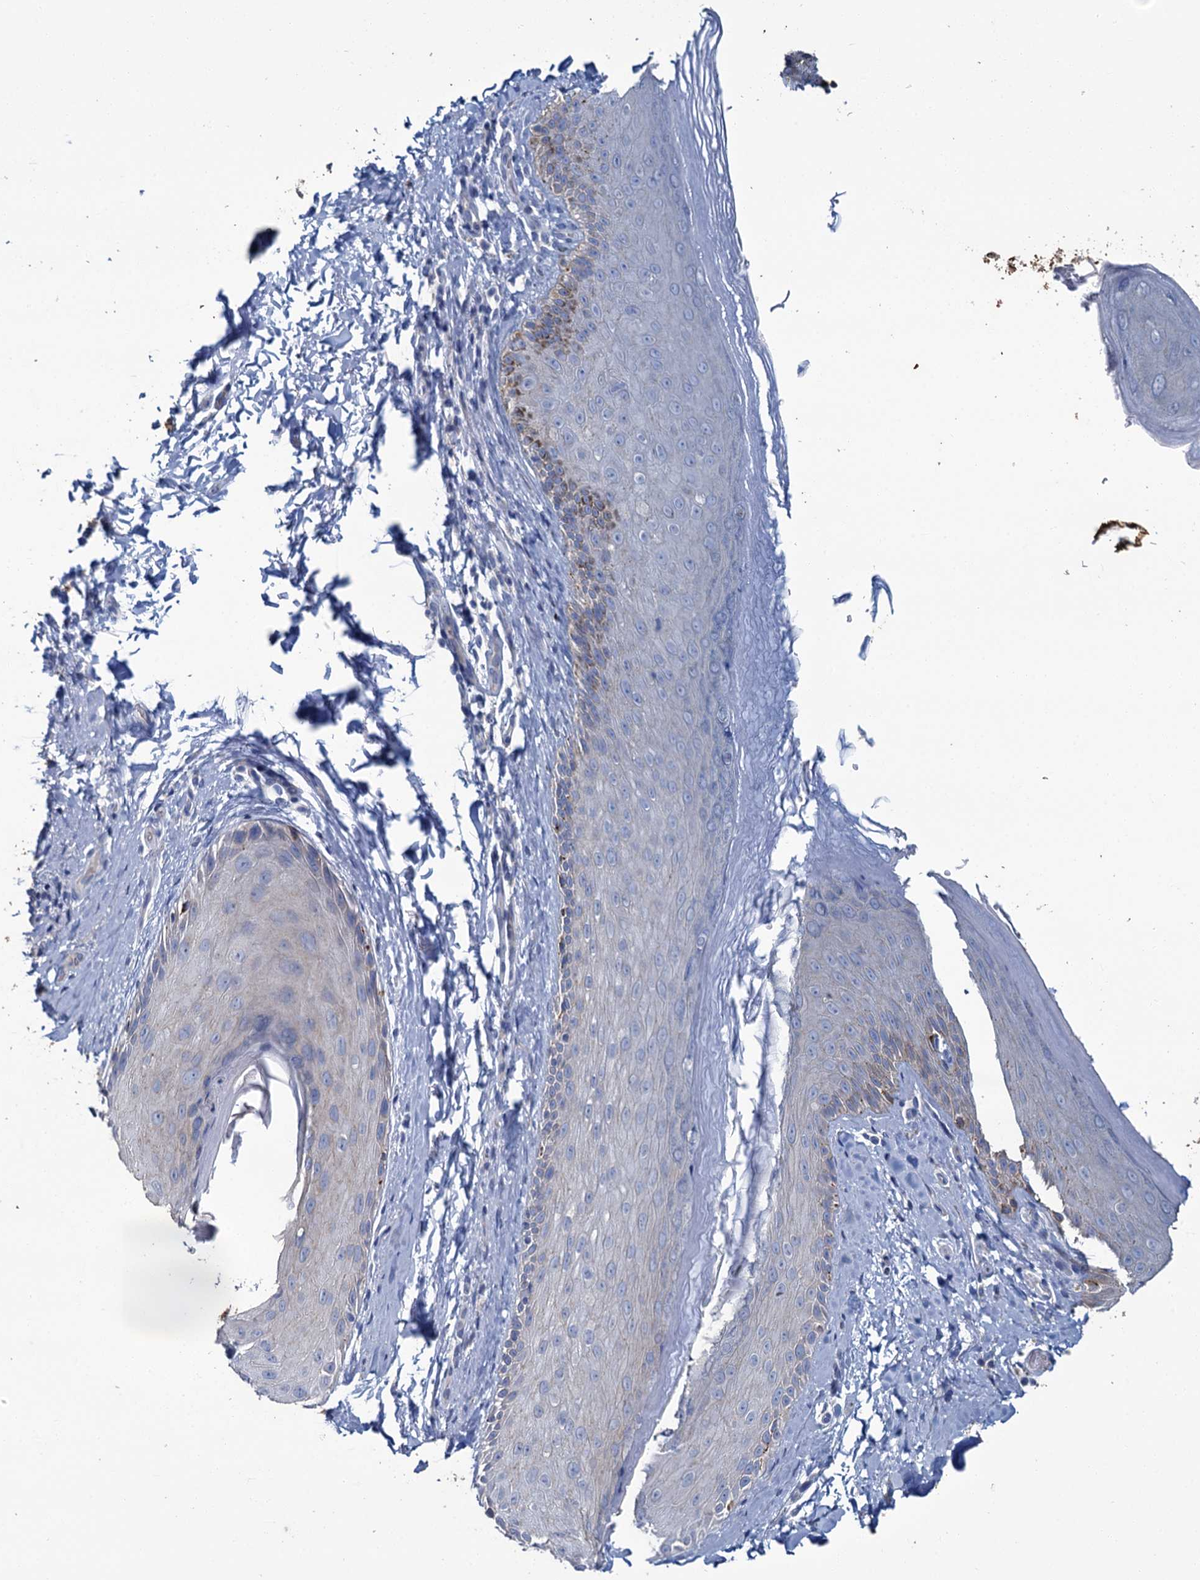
{"staining": {"intensity": "weak", "quantity": "<25%", "location": "cytoplasmic/membranous"}, "tissue": "skin", "cell_type": "Epidermal cells", "image_type": "normal", "snomed": [{"axis": "morphology", "description": "Normal tissue, NOS"}, {"axis": "topography", "description": "Anal"}], "caption": "Epidermal cells show no significant protein expression in normal skin.", "gene": "SNCB", "patient": {"sex": "male", "age": 44}}